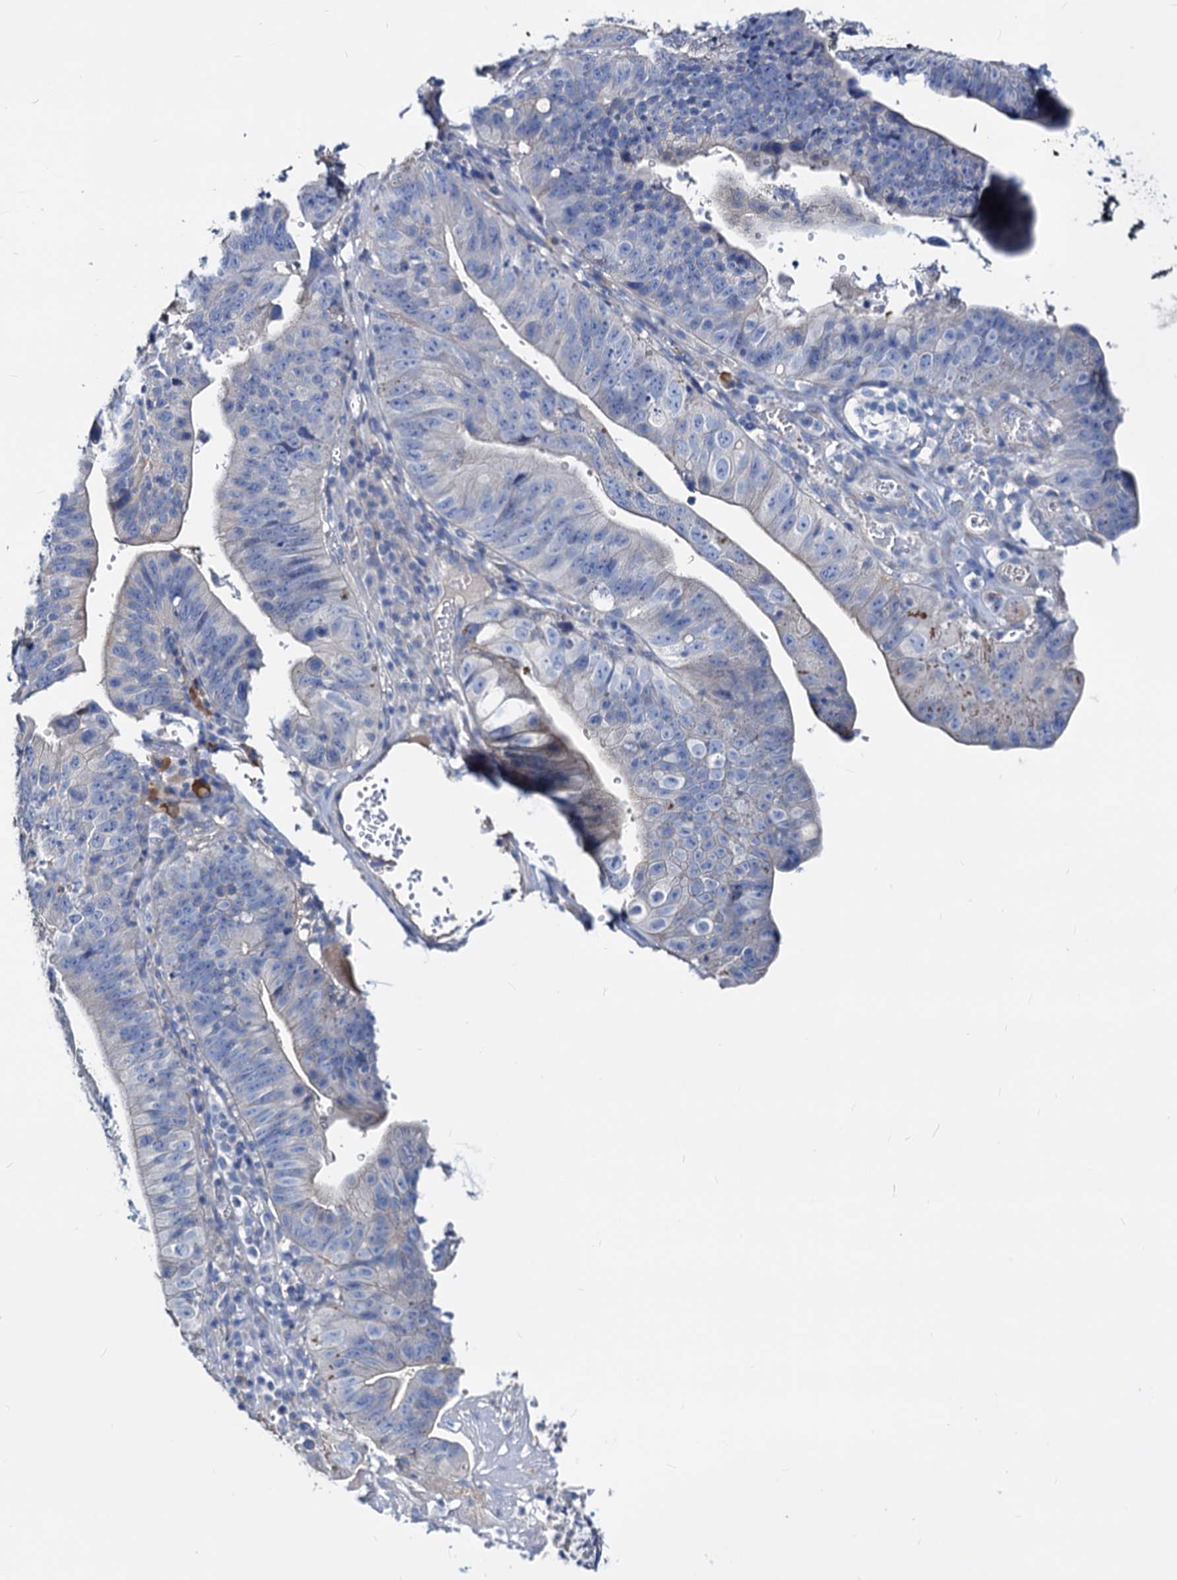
{"staining": {"intensity": "negative", "quantity": "none", "location": "none"}, "tissue": "stomach cancer", "cell_type": "Tumor cells", "image_type": "cancer", "snomed": [{"axis": "morphology", "description": "Adenocarcinoma, NOS"}, {"axis": "topography", "description": "Stomach"}], "caption": "This is an IHC photomicrograph of stomach cancer (adenocarcinoma). There is no positivity in tumor cells.", "gene": "DYDC2", "patient": {"sex": "male", "age": 59}}